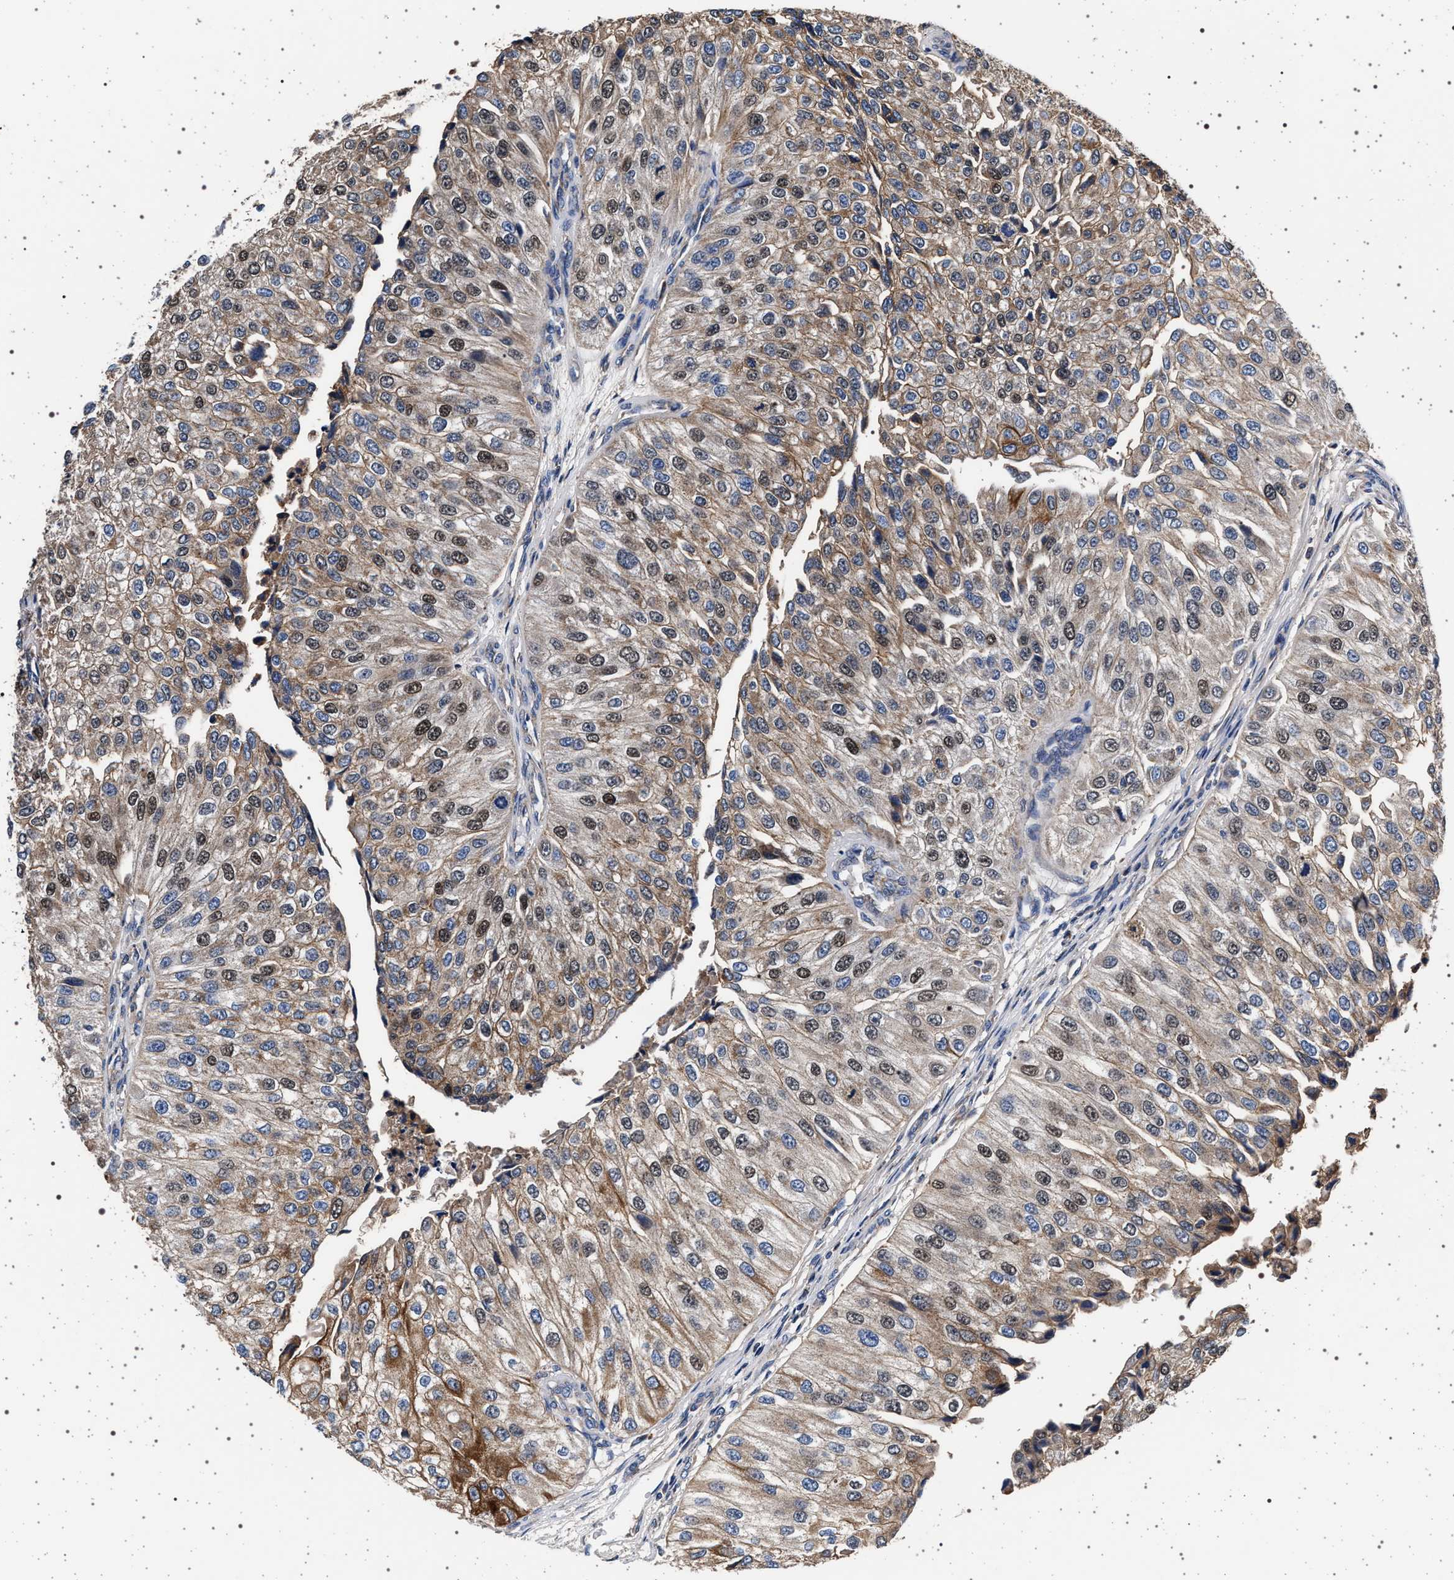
{"staining": {"intensity": "moderate", "quantity": ">75%", "location": "cytoplasmic/membranous,nuclear"}, "tissue": "urothelial cancer", "cell_type": "Tumor cells", "image_type": "cancer", "snomed": [{"axis": "morphology", "description": "Urothelial carcinoma, High grade"}, {"axis": "topography", "description": "Kidney"}, {"axis": "topography", "description": "Urinary bladder"}], "caption": "High-magnification brightfield microscopy of urothelial cancer stained with DAB (brown) and counterstained with hematoxylin (blue). tumor cells exhibit moderate cytoplasmic/membranous and nuclear expression is seen in about>75% of cells. (IHC, brightfield microscopy, high magnification).", "gene": "MAP3K2", "patient": {"sex": "male", "age": 77}}